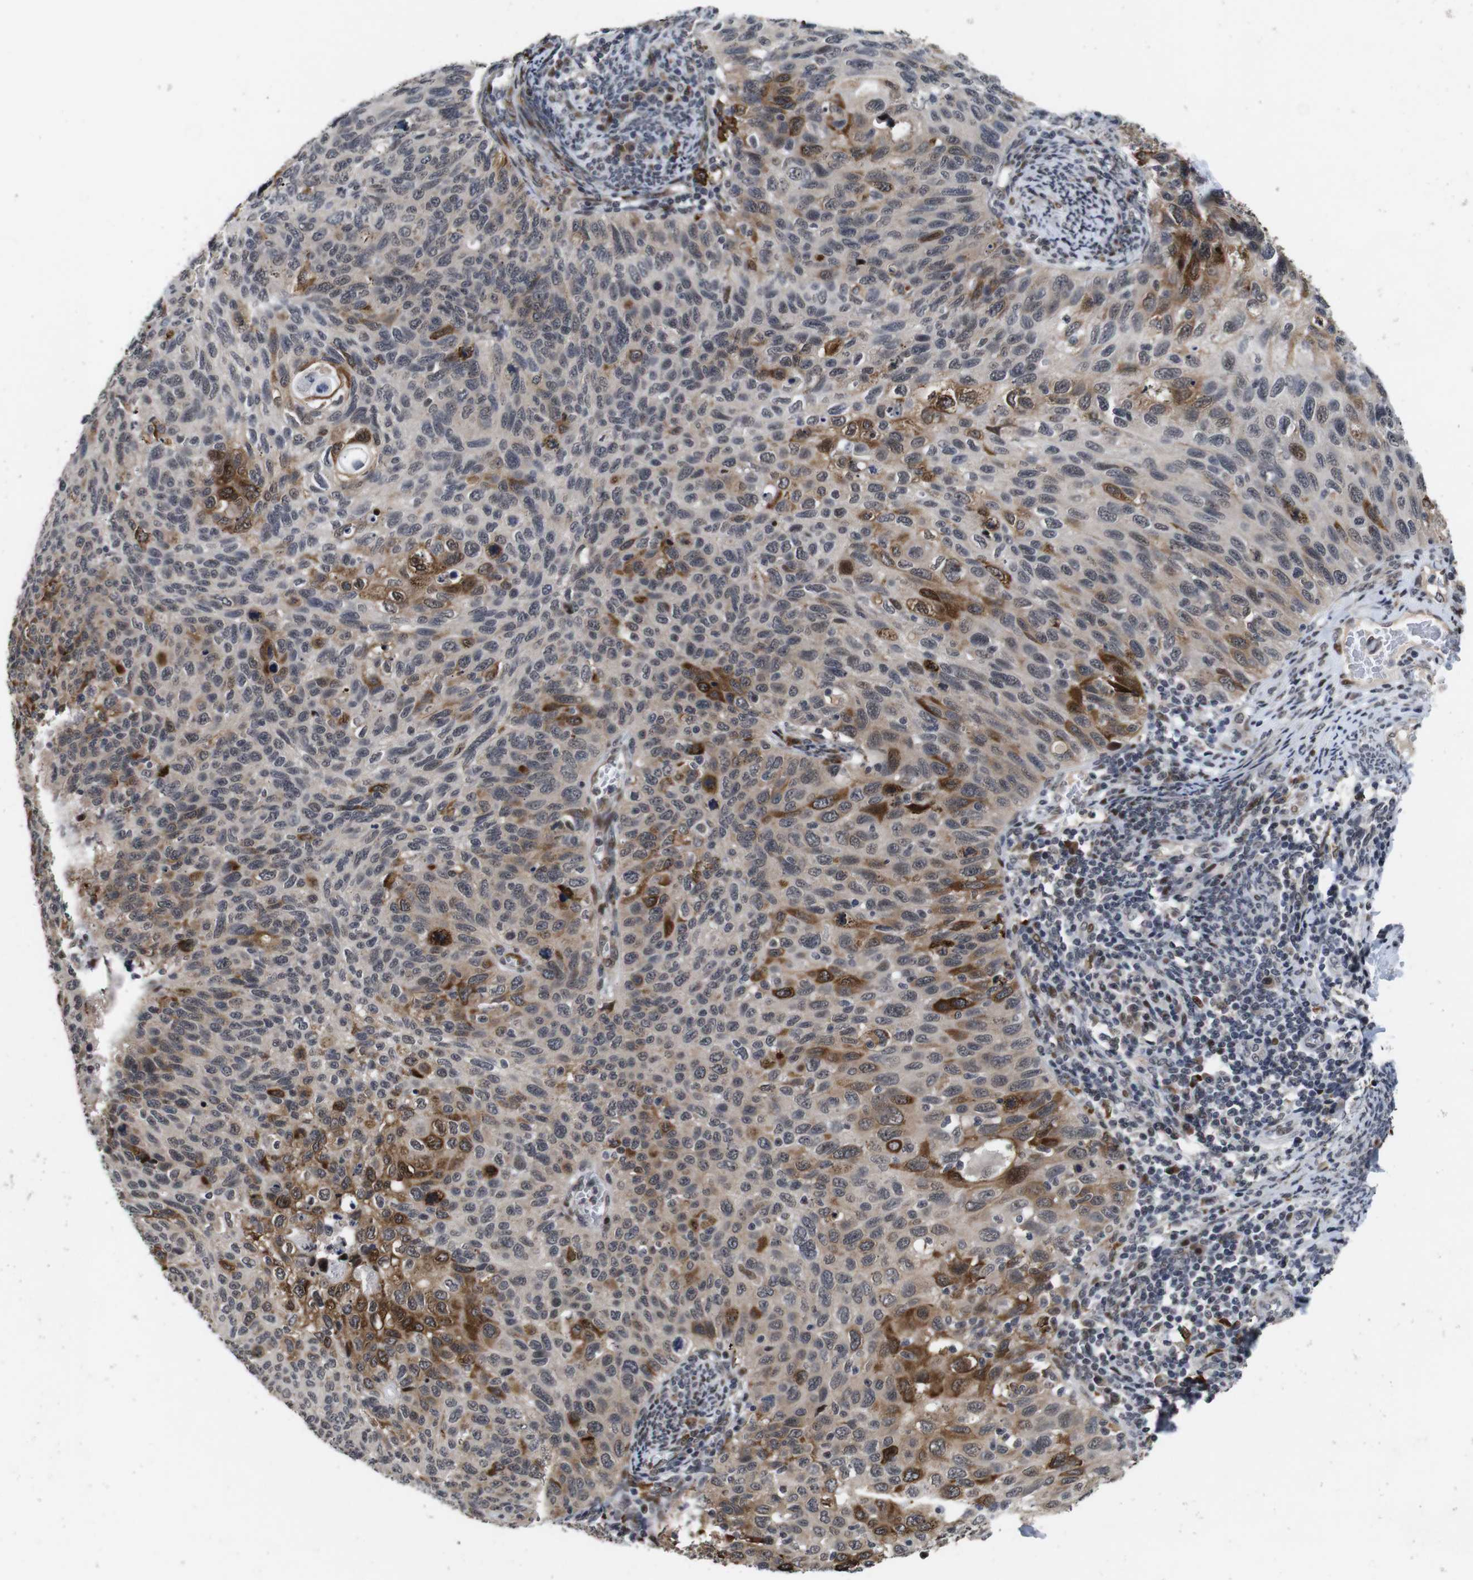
{"staining": {"intensity": "moderate", "quantity": ">75%", "location": "cytoplasmic/membranous,nuclear"}, "tissue": "cervical cancer", "cell_type": "Tumor cells", "image_type": "cancer", "snomed": [{"axis": "morphology", "description": "Squamous cell carcinoma, NOS"}, {"axis": "topography", "description": "Cervix"}], "caption": "Immunohistochemistry (DAB) staining of human squamous cell carcinoma (cervical) displays moderate cytoplasmic/membranous and nuclear protein expression in approximately >75% of tumor cells. (DAB = brown stain, brightfield microscopy at high magnification).", "gene": "EIF4G1", "patient": {"sex": "female", "age": 70}}